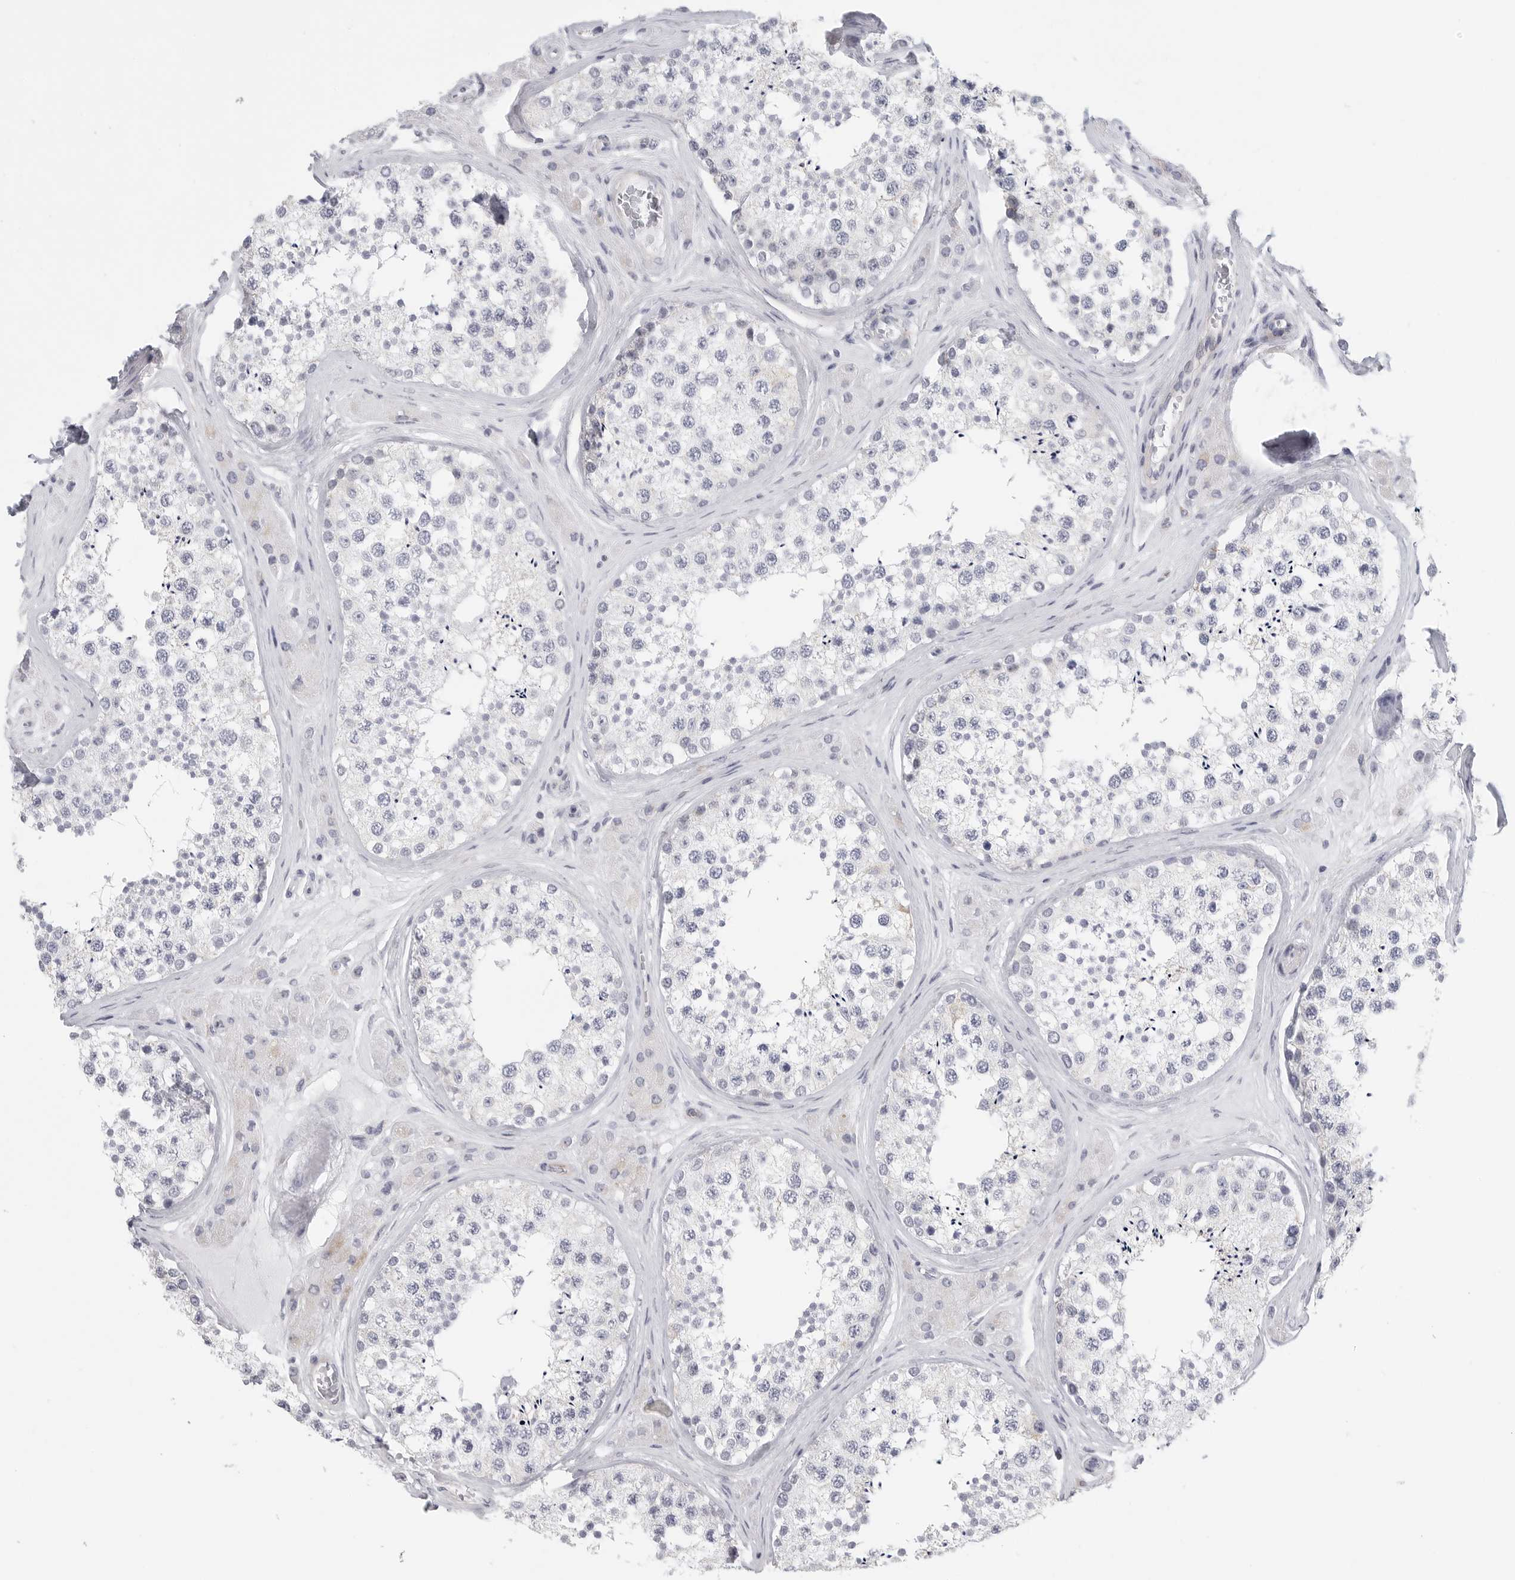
{"staining": {"intensity": "negative", "quantity": "none", "location": "none"}, "tissue": "testis", "cell_type": "Cells in seminiferous ducts", "image_type": "normal", "snomed": [{"axis": "morphology", "description": "Normal tissue, NOS"}, {"axis": "topography", "description": "Testis"}], "caption": "IHC histopathology image of unremarkable testis stained for a protein (brown), which reveals no staining in cells in seminiferous ducts.", "gene": "TNR", "patient": {"sex": "male", "age": 46}}